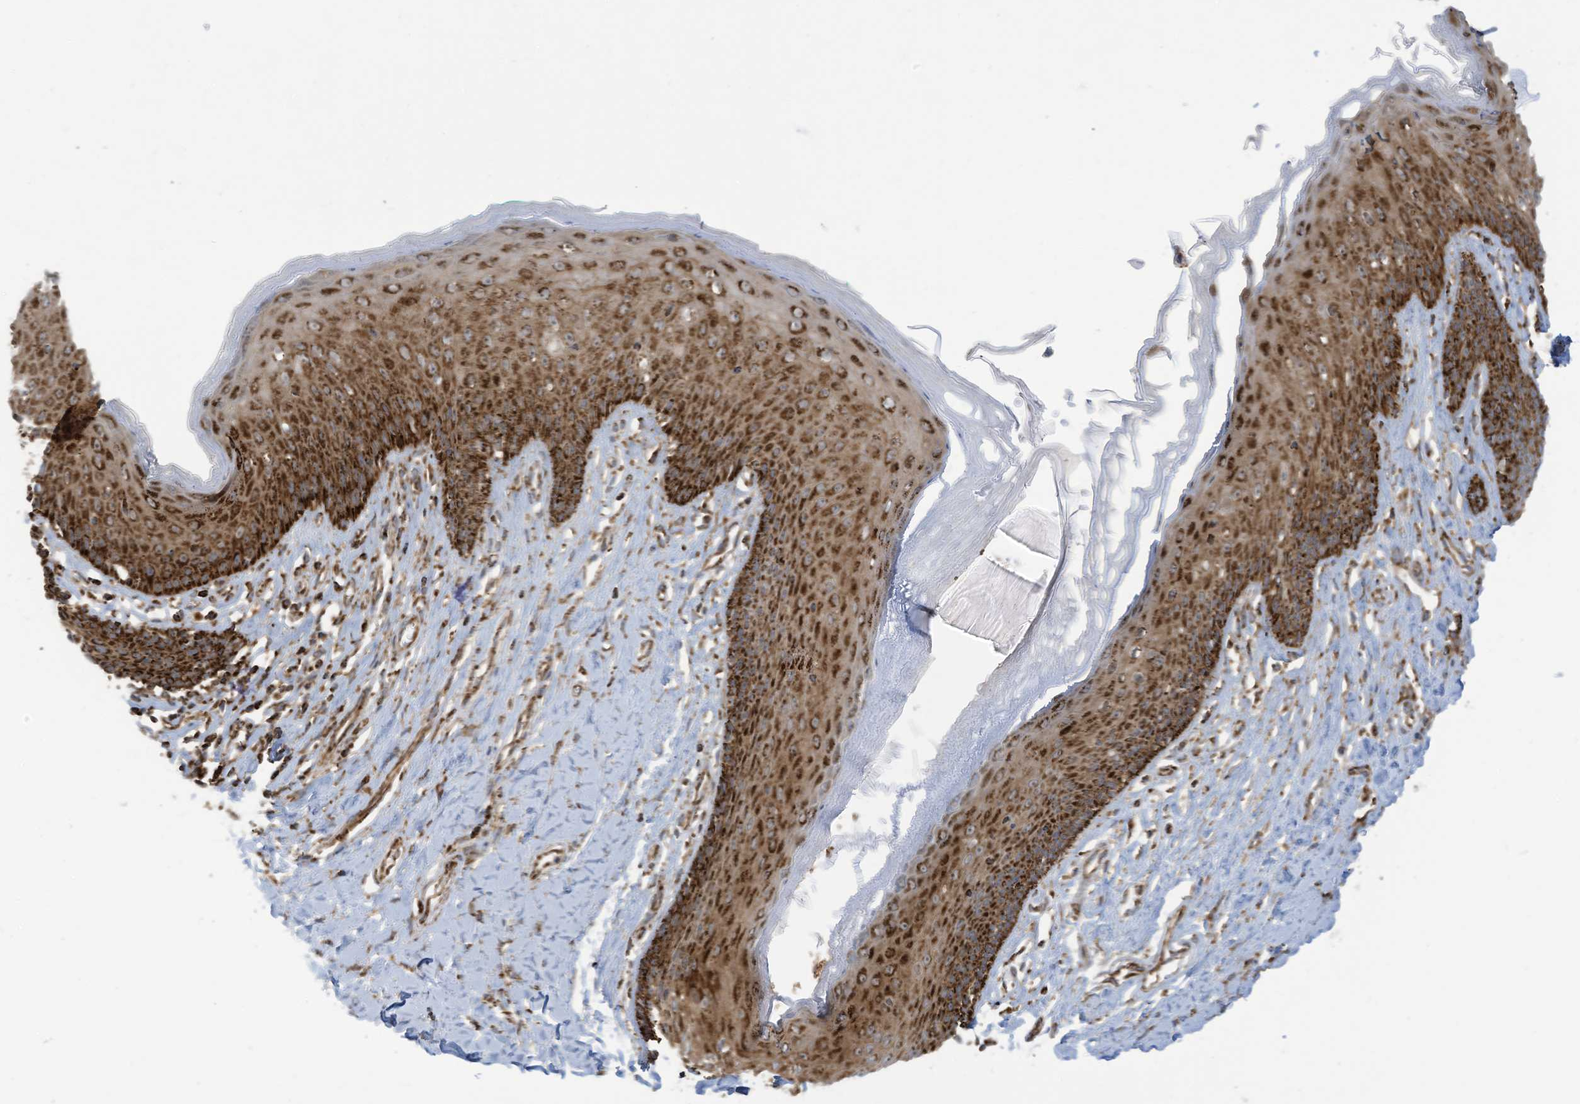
{"staining": {"intensity": "strong", "quantity": ">75%", "location": "cytoplasmic/membranous"}, "tissue": "skin", "cell_type": "Epidermal cells", "image_type": "normal", "snomed": [{"axis": "morphology", "description": "Normal tissue, NOS"}, {"axis": "morphology", "description": "Squamous cell carcinoma, NOS"}, {"axis": "topography", "description": "Vulva"}], "caption": "Protein staining demonstrates strong cytoplasmic/membranous expression in approximately >75% of epidermal cells in benign skin. (IHC, brightfield microscopy, high magnification).", "gene": "COX10", "patient": {"sex": "female", "age": 85}}